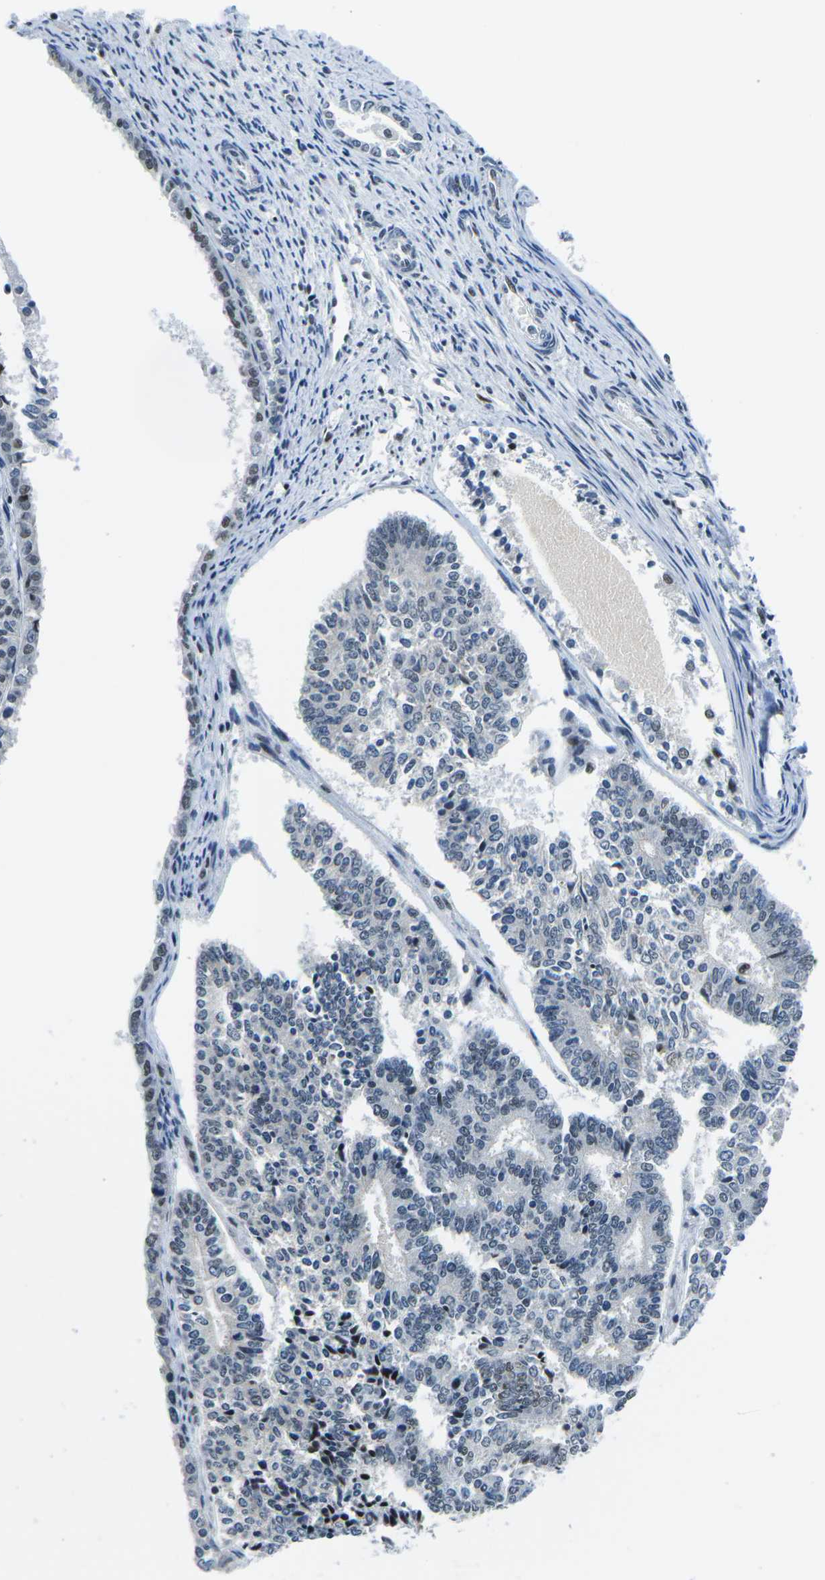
{"staining": {"intensity": "weak", "quantity": "<25%", "location": "nuclear"}, "tissue": "endometrial cancer", "cell_type": "Tumor cells", "image_type": "cancer", "snomed": [{"axis": "morphology", "description": "Adenocarcinoma, NOS"}, {"axis": "topography", "description": "Endometrium"}], "caption": "Adenocarcinoma (endometrial) was stained to show a protein in brown. There is no significant staining in tumor cells.", "gene": "PRPF8", "patient": {"sex": "female", "age": 70}}